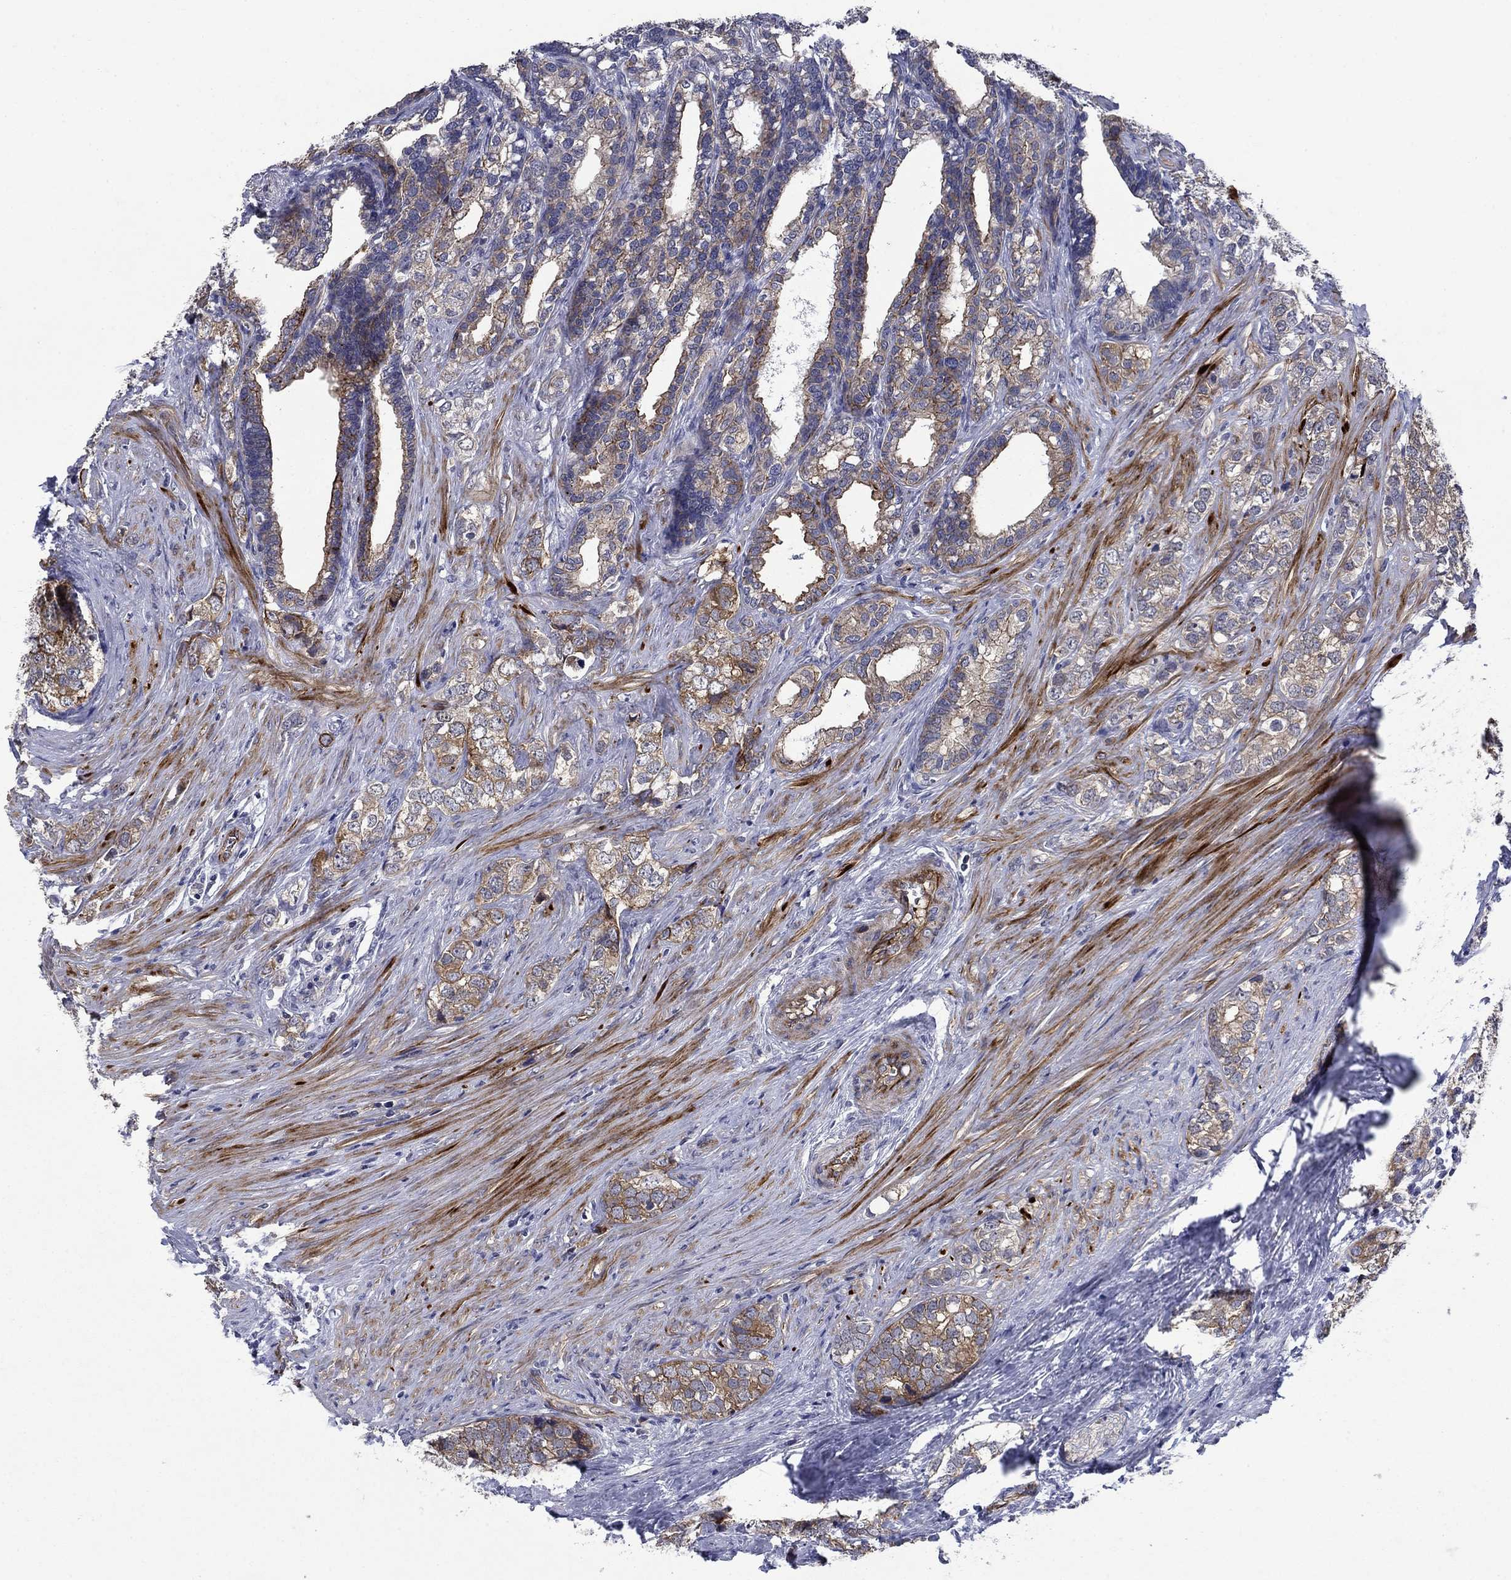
{"staining": {"intensity": "moderate", "quantity": "25%-75%", "location": "cytoplasmic/membranous"}, "tissue": "prostate cancer", "cell_type": "Tumor cells", "image_type": "cancer", "snomed": [{"axis": "morphology", "description": "Adenocarcinoma, NOS"}, {"axis": "topography", "description": "Prostate and seminal vesicle, NOS"}], "caption": "About 25%-75% of tumor cells in prostate adenocarcinoma reveal moderate cytoplasmic/membranous protein expression as visualized by brown immunohistochemical staining.", "gene": "SLC7A1", "patient": {"sex": "male", "age": 63}}